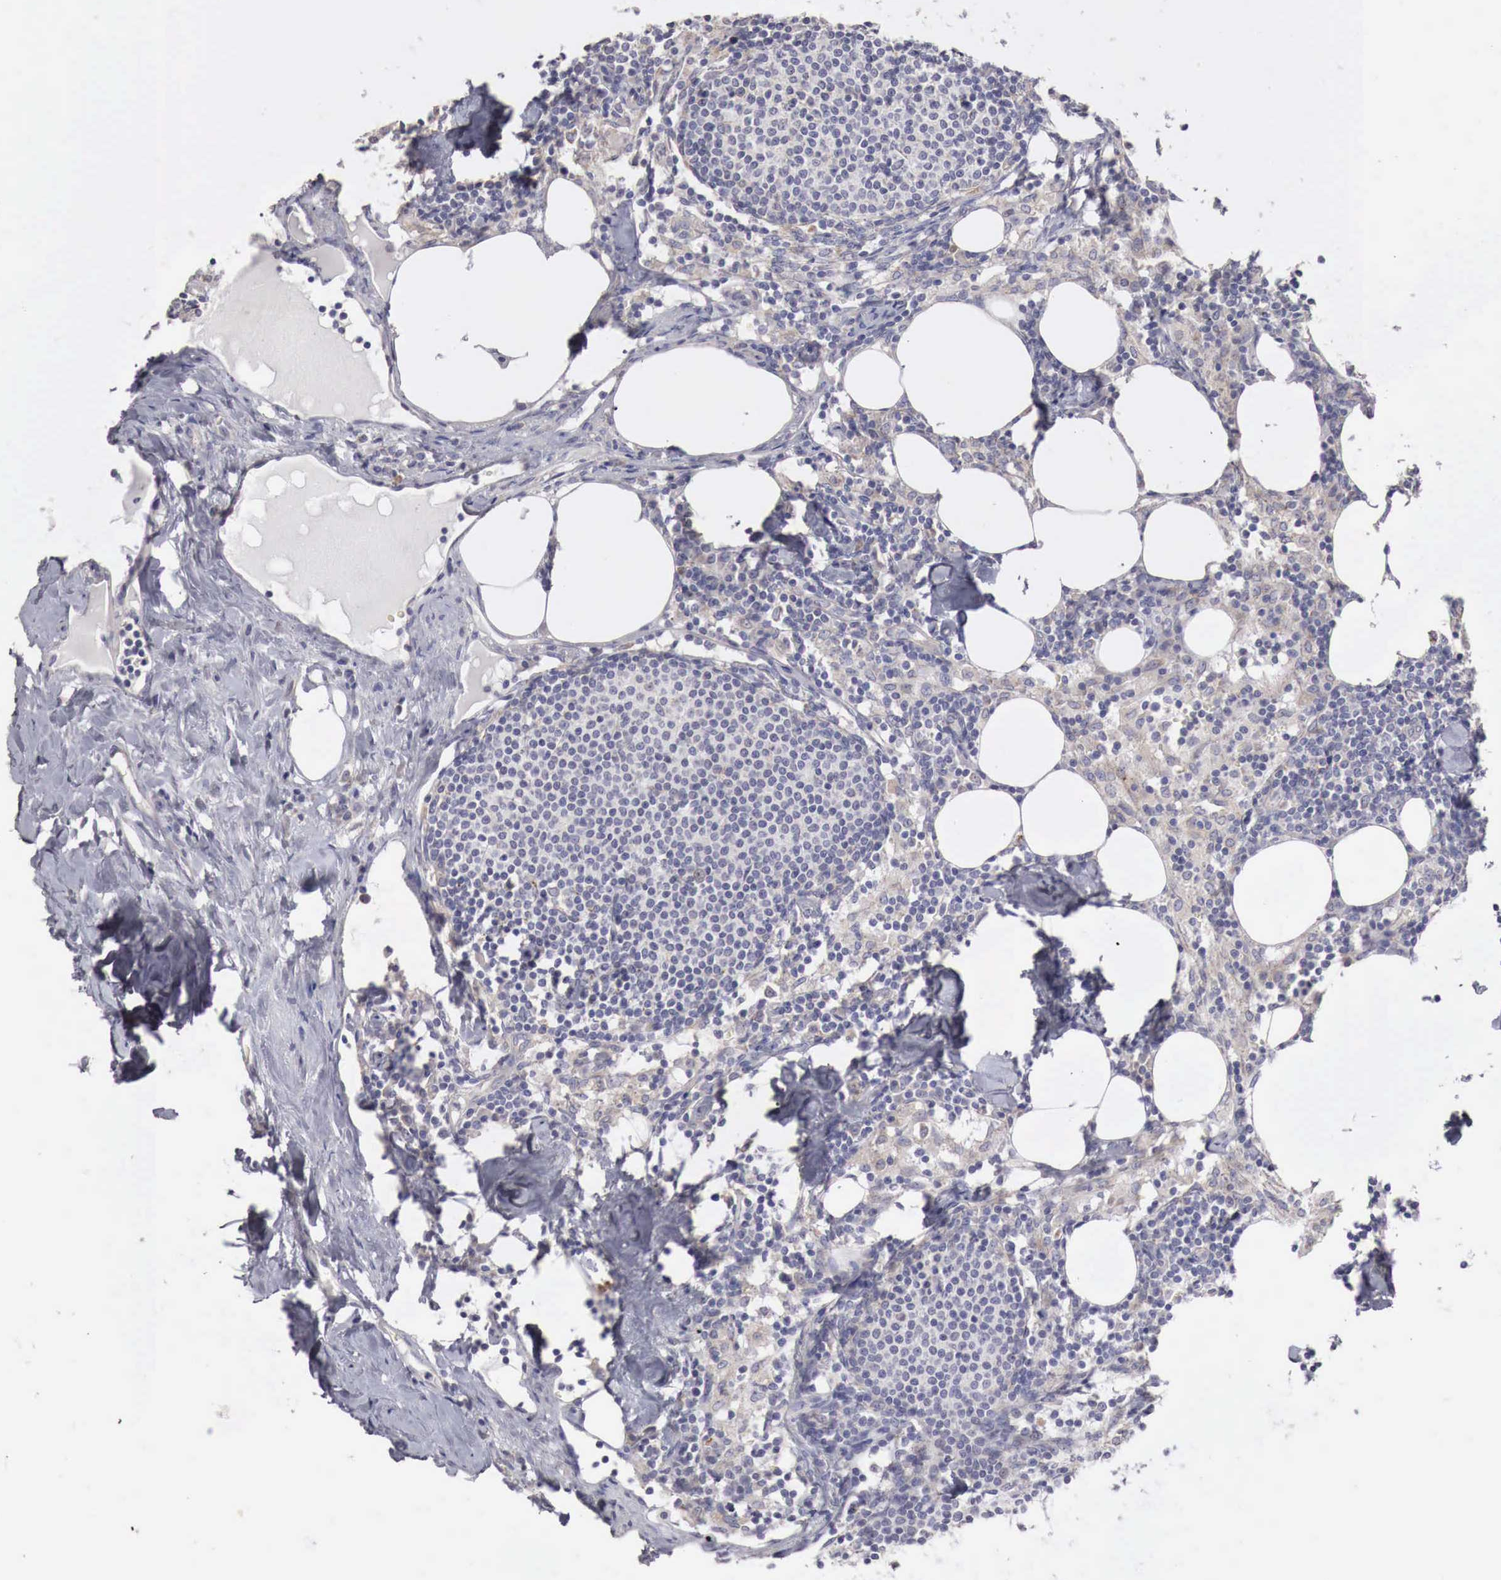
{"staining": {"intensity": "negative", "quantity": "none", "location": "none"}, "tissue": "lymph node", "cell_type": "Germinal center cells", "image_type": "normal", "snomed": [{"axis": "morphology", "description": "Normal tissue, NOS"}, {"axis": "topography", "description": "Lymph node"}], "caption": "The immunohistochemistry photomicrograph has no significant expression in germinal center cells of lymph node. (DAB immunohistochemistry with hematoxylin counter stain).", "gene": "NSDHL", "patient": {"sex": "male", "age": 67}}